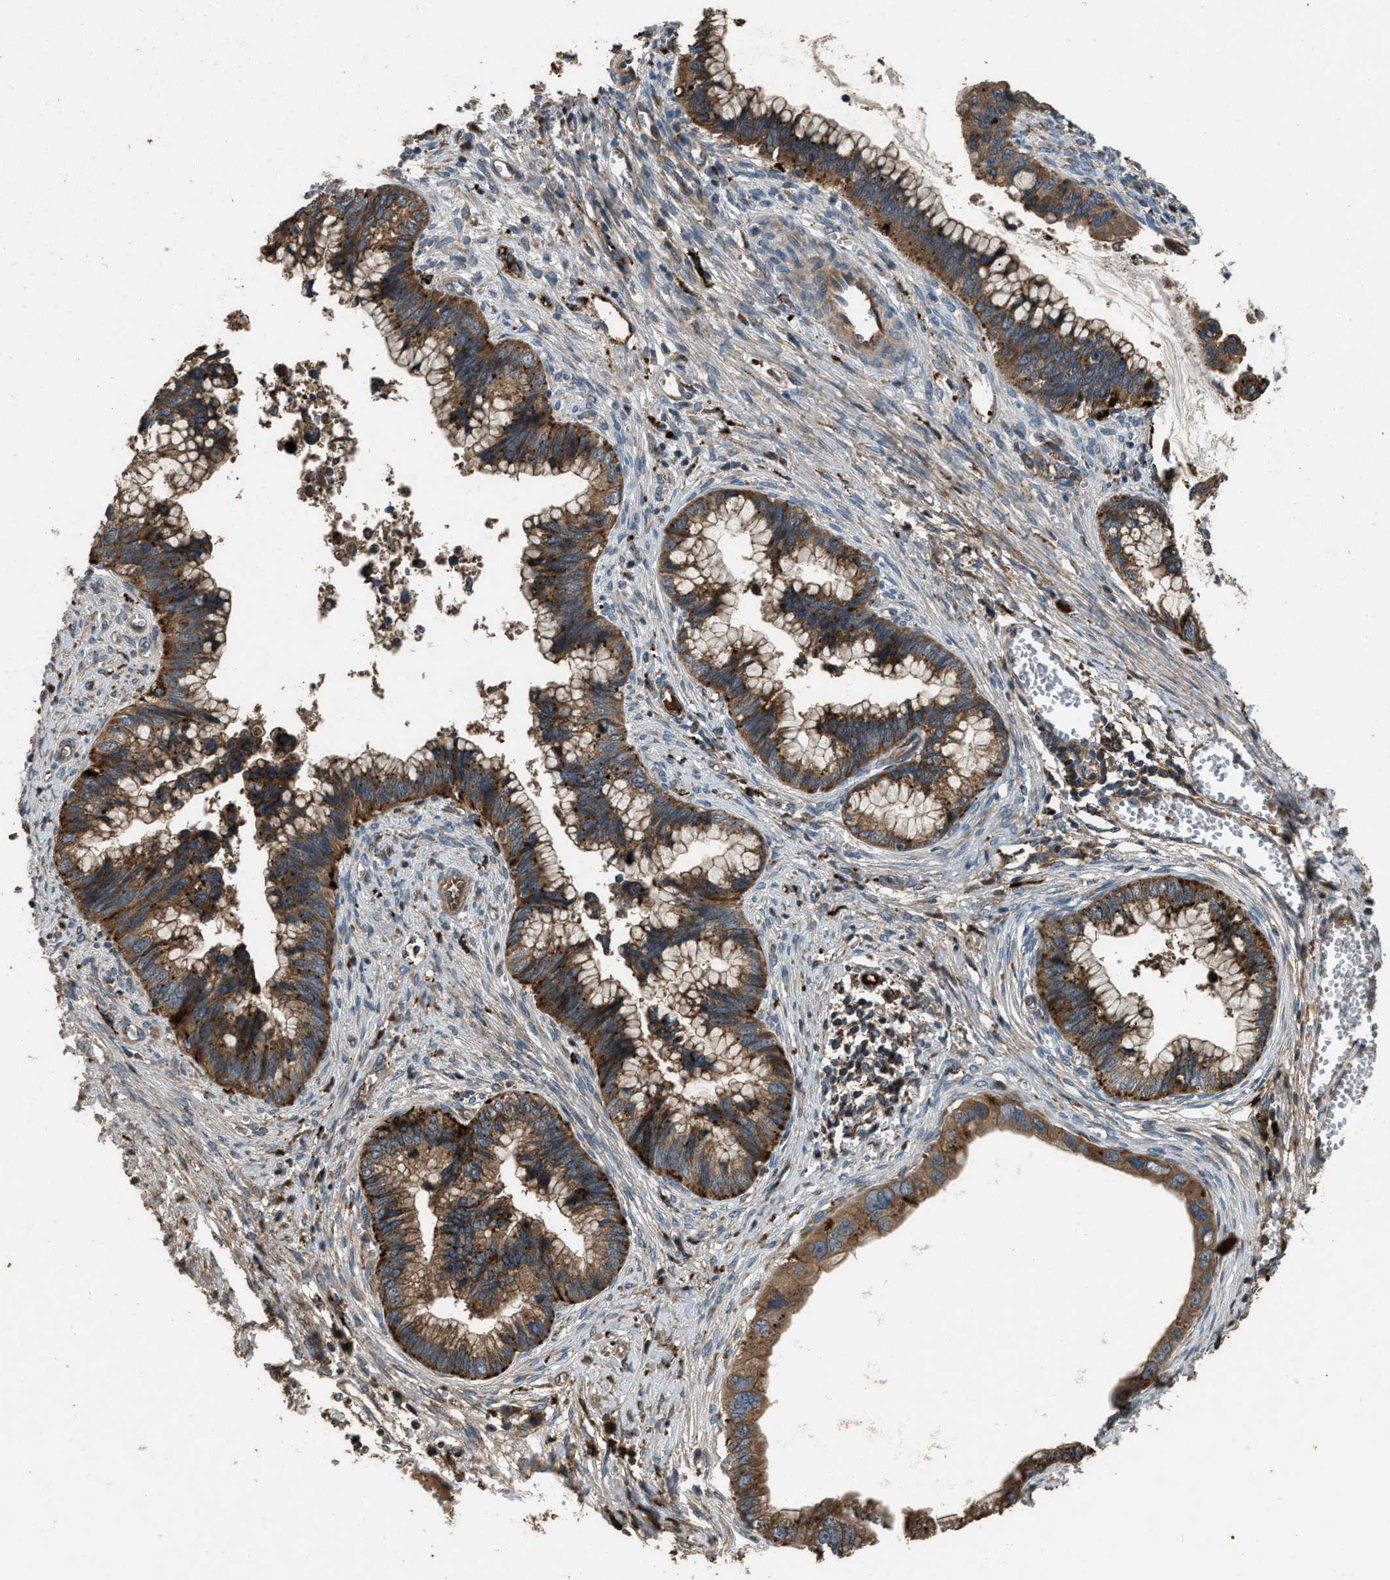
{"staining": {"intensity": "moderate", "quantity": ">75%", "location": "cytoplasmic/membranous"}, "tissue": "cervical cancer", "cell_type": "Tumor cells", "image_type": "cancer", "snomed": [{"axis": "morphology", "description": "Adenocarcinoma, NOS"}, {"axis": "topography", "description": "Cervix"}], "caption": "An IHC micrograph of neoplastic tissue is shown. Protein staining in brown highlights moderate cytoplasmic/membranous positivity in adenocarcinoma (cervical) within tumor cells.", "gene": "GGH", "patient": {"sex": "female", "age": 44}}